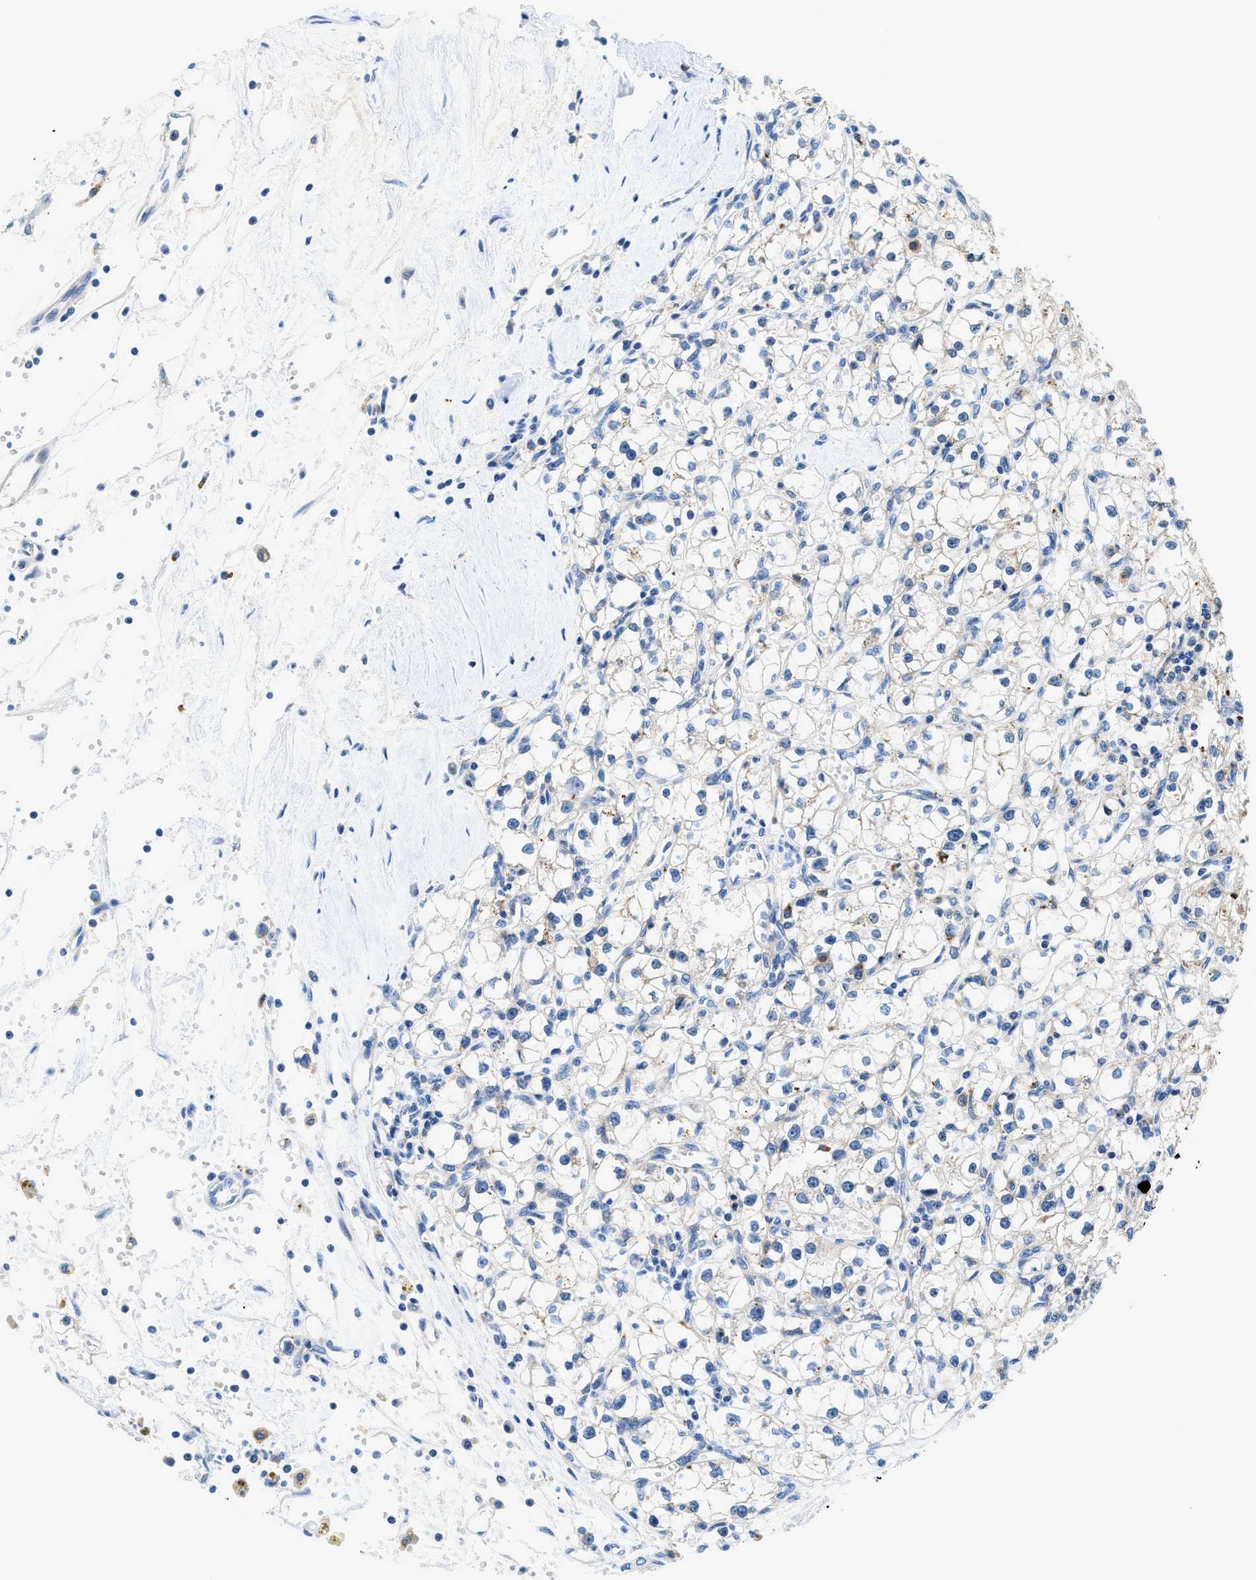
{"staining": {"intensity": "negative", "quantity": "none", "location": "none"}, "tissue": "renal cancer", "cell_type": "Tumor cells", "image_type": "cancer", "snomed": [{"axis": "morphology", "description": "Adenocarcinoma, NOS"}, {"axis": "topography", "description": "Kidney"}], "caption": "Immunohistochemistry photomicrograph of renal cancer (adenocarcinoma) stained for a protein (brown), which reveals no expression in tumor cells.", "gene": "ADGRE3", "patient": {"sex": "male", "age": 56}}